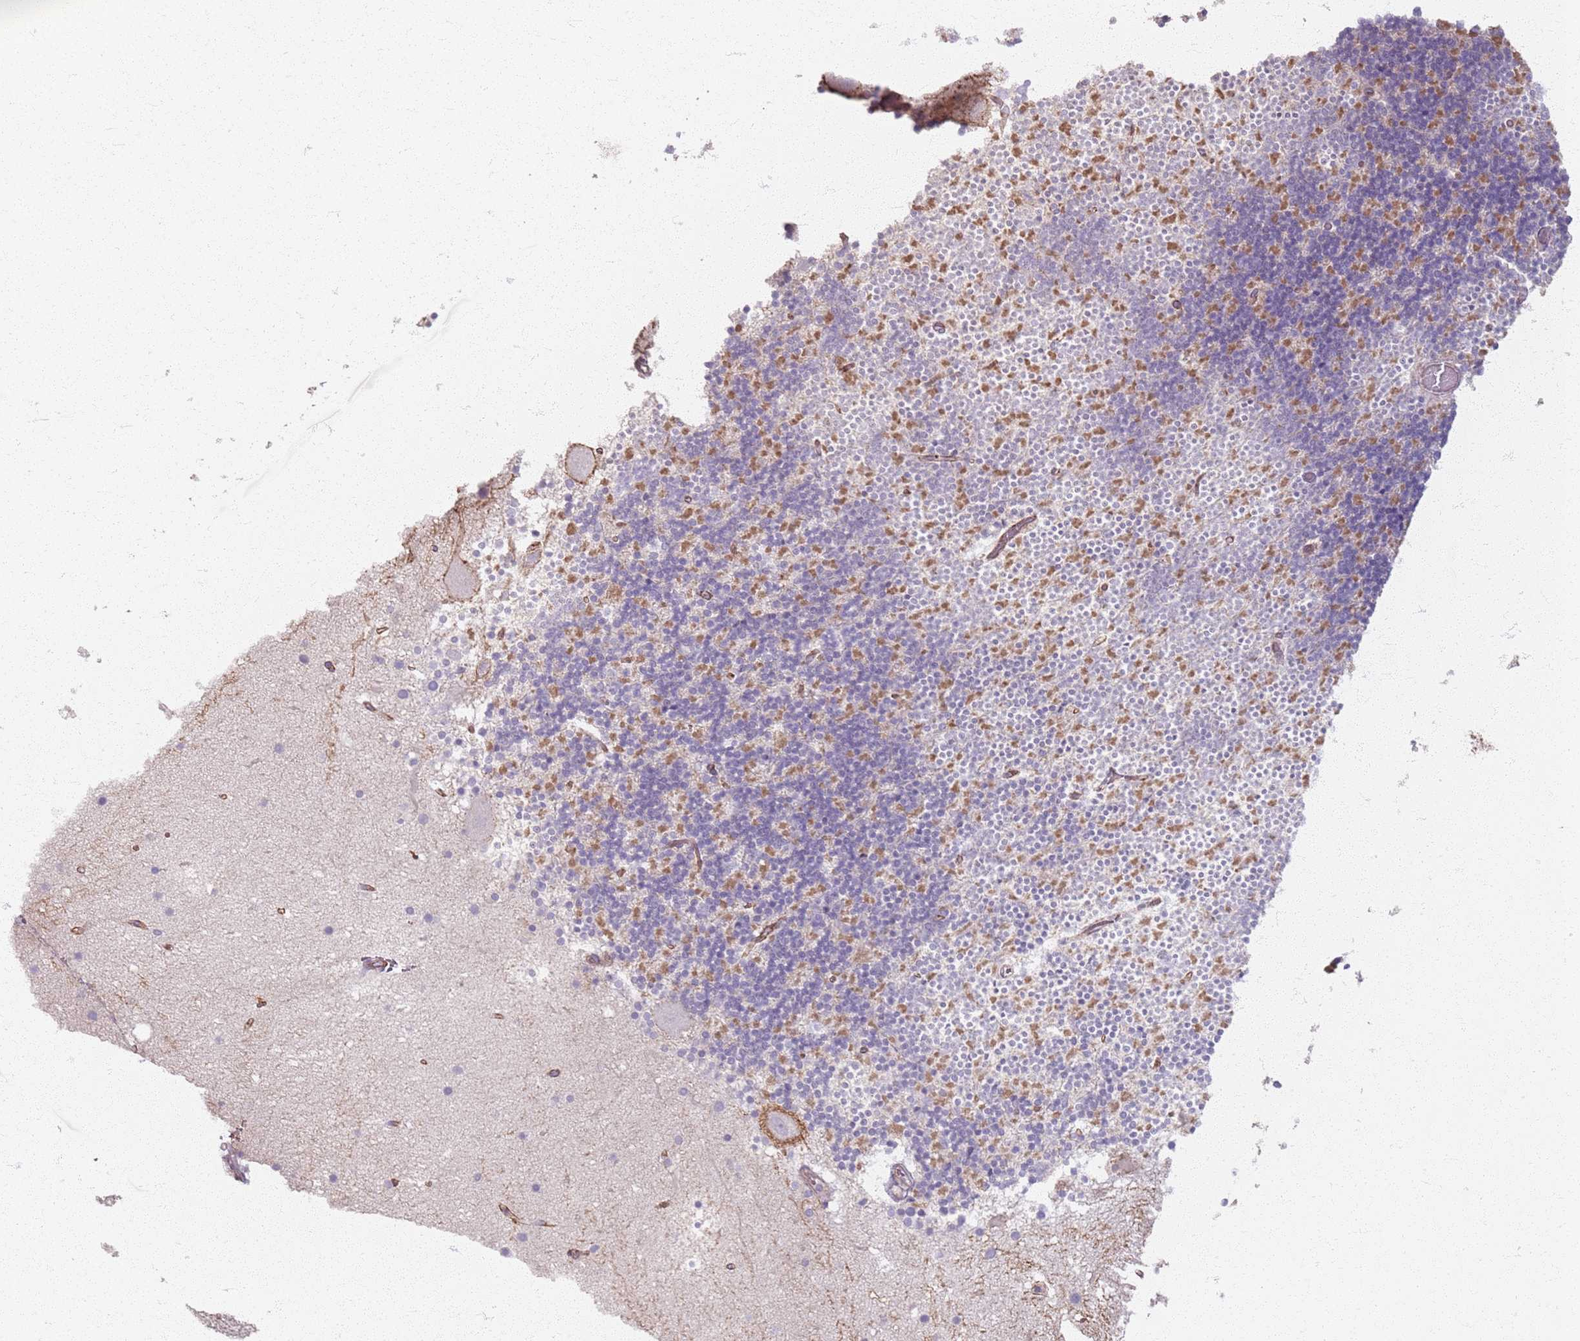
{"staining": {"intensity": "moderate", "quantity": "<25%", "location": "cytoplasmic/membranous"}, "tissue": "cerebellum", "cell_type": "Cells in granular layer", "image_type": "normal", "snomed": [{"axis": "morphology", "description": "Normal tissue, NOS"}, {"axis": "topography", "description": "Cerebellum"}], "caption": "About <25% of cells in granular layer in benign cerebellum show moderate cytoplasmic/membranous protein expression as visualized by brown immunohistochemical staining.", "gene": "KCNA5", "patient": {"sex": "male", "age": 57}}